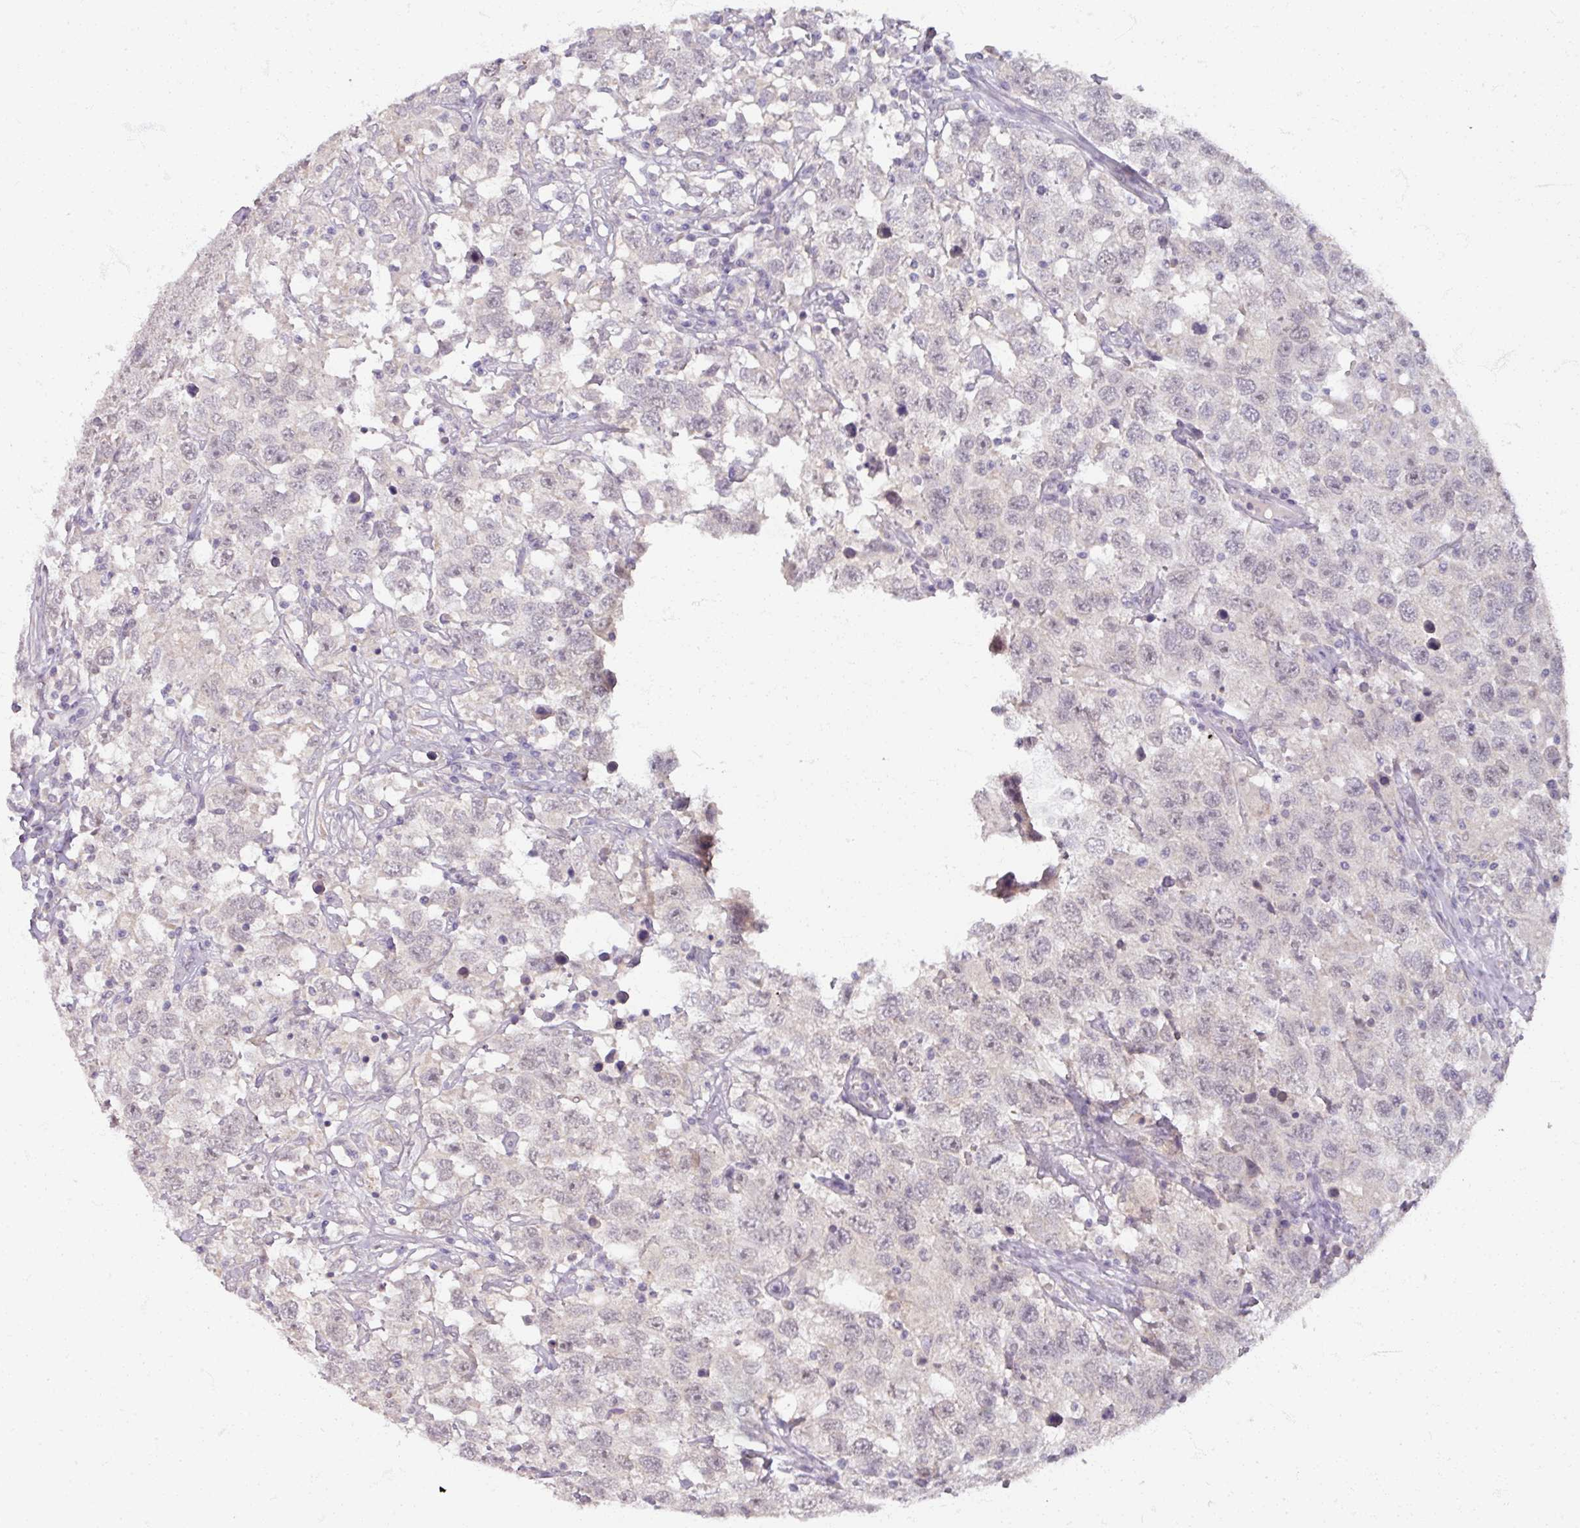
{"staining": {"intensity": "negative", "quantity": "none", "location": "none"}, "tissue": "testis cancer", "cell_type": "Tumor cells", "image_type": "cancer", "snomed": [{"axis": "morphology", "description": "Seminoma, NOS"}, {"axis": "topography", "description": "Testis"}], "caption": "A high-resolution histopathology image shows IHC staining of testis seminoma, which shows no significant expression in tumor cells.", "gene": "SOX11", "patient": {"sex": "male", "age": 41}}